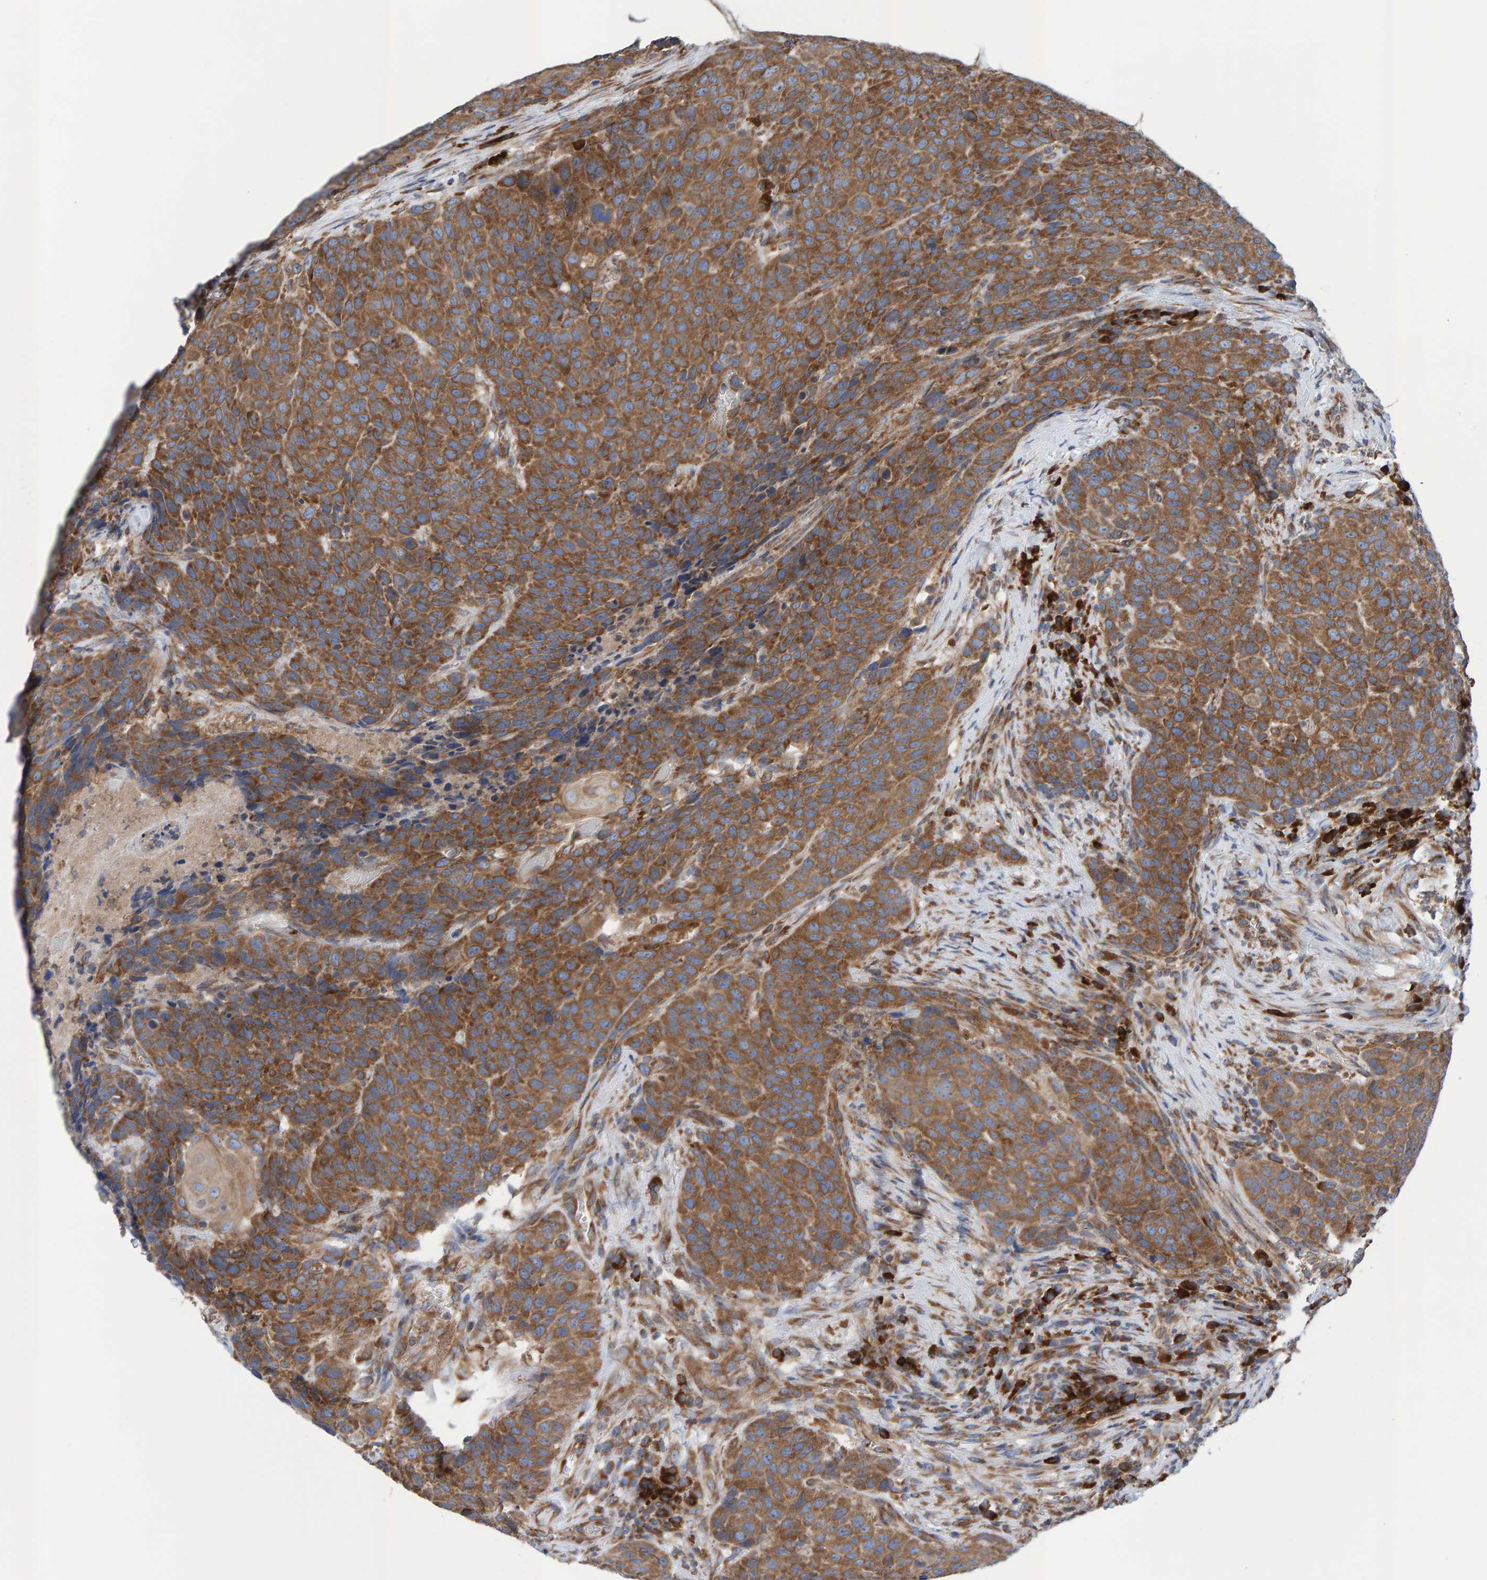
{"staining": {"intensity": "moderate", "quantity": ">75%", "location": "cytoplasmic/membranous"}, "tissue": "head and neck cancer", "cell_type": "Tumor cells", "image_type": "cancer", "snomed": [{"axis": "morphology", "description": "Squamous cell carcinoma, NOS"}, {"axis": "topography", "description": "Head-Neck"}], "caption": "A medium amount of moderate cytoplasmic/membranous expression is seen in about >75% of tumor cells in squamous cell carcinoma (head and neck) tissue. (Stains: DAB in brown, nuclei in blue, Microscopy: brightfield microscopy at high magnification).", "gene": "CDK5RAP3", "patient": {"sex": "male", "age": 66}}